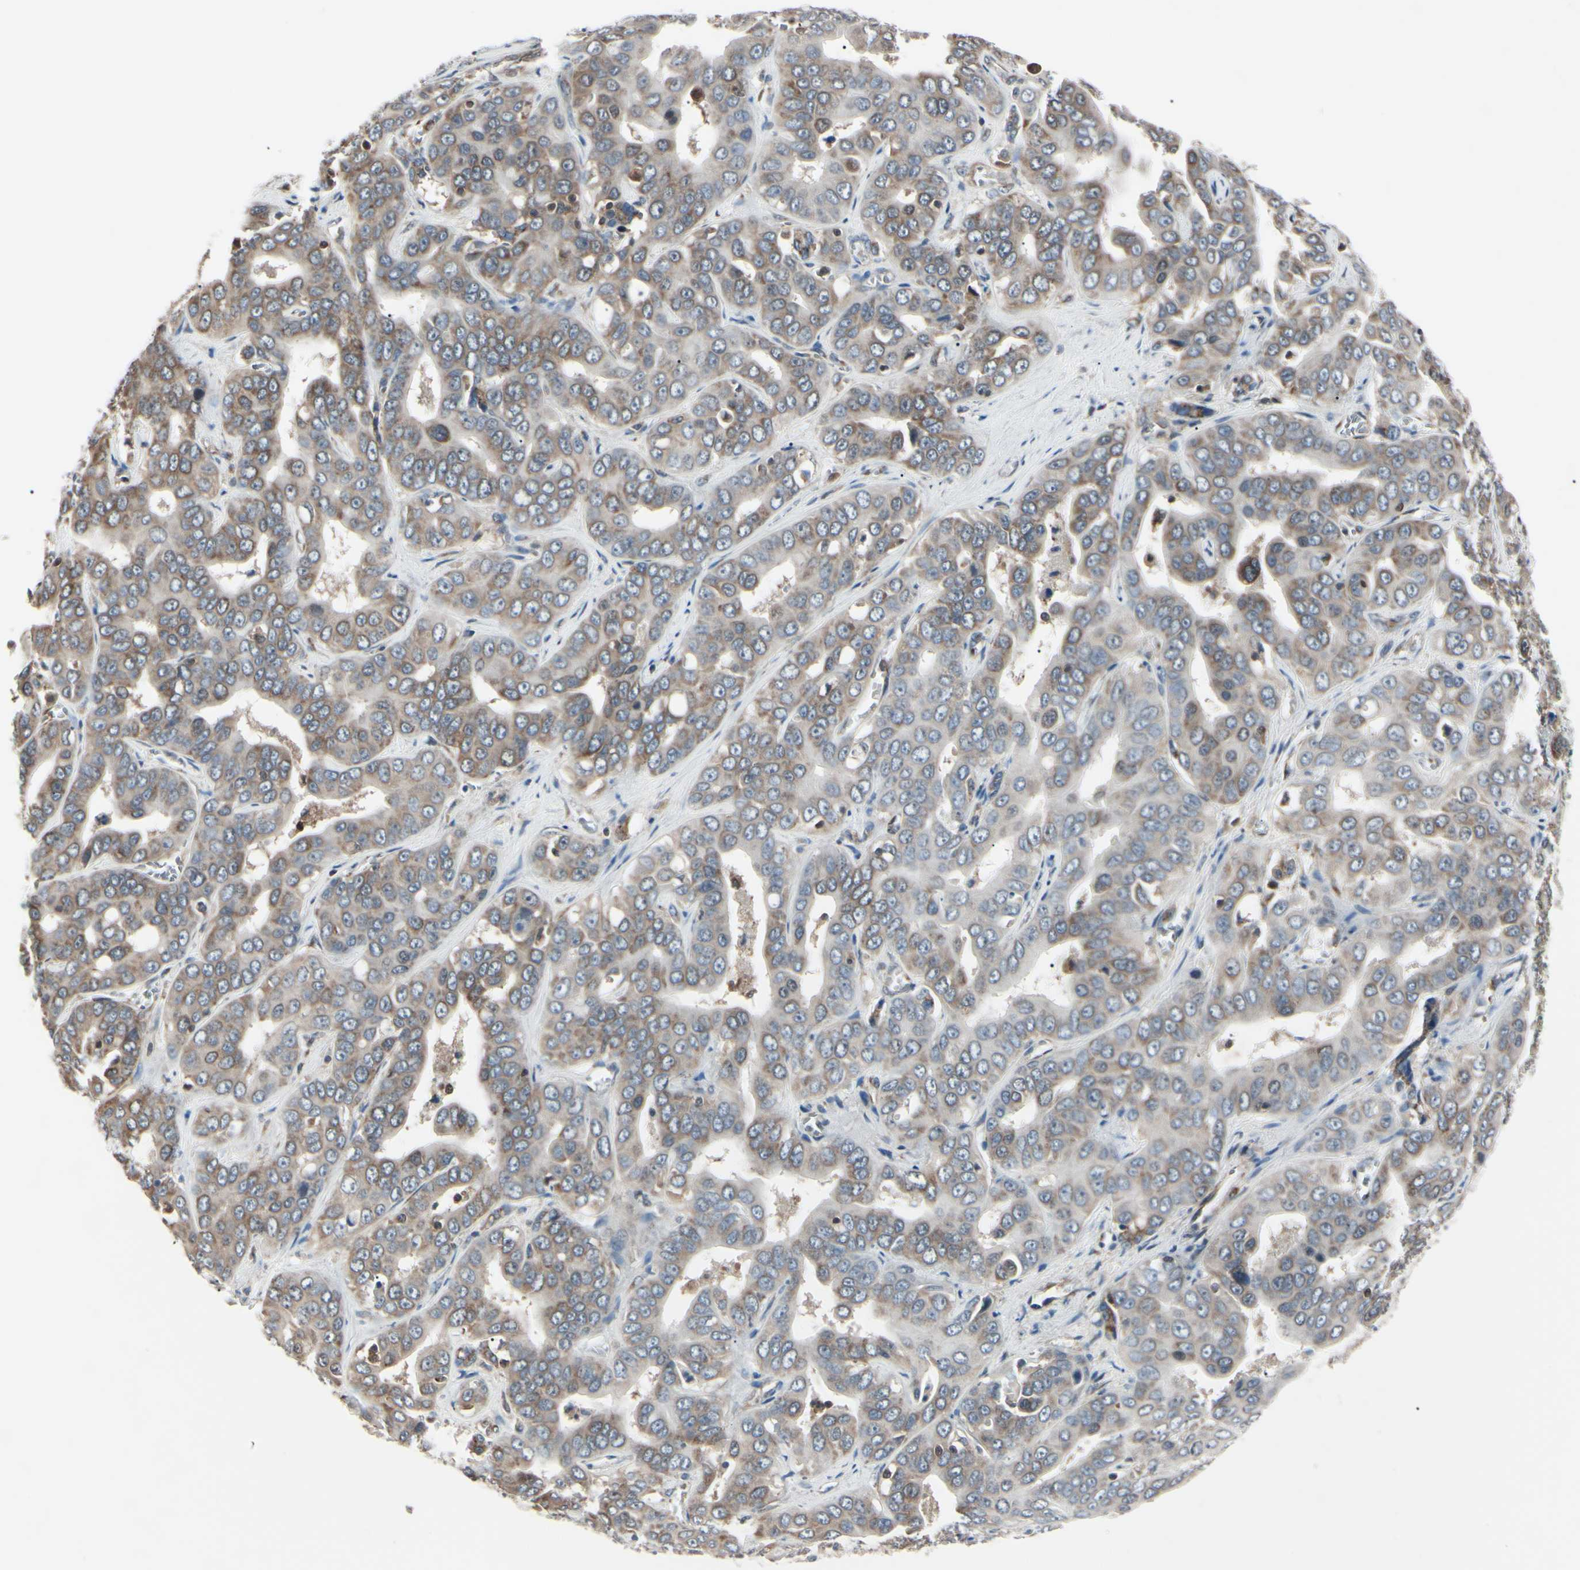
{"staining": {"intensity": "moderate", "quantity": "<25%", "location": "cytoplasmic/membranous"}, "tissue": "liver cancer", "cell_type": "Tumor cells", "image_type": "cancer", "snomed": [{"axis": "morphology", "description": "Cholangiocarcinoma"}, {"axis": "topography", "description": "Liver"}], "caption": "A photomicrograph of human cholangiocarcinoma (liver) stained for a protein demonstrates moderate cytoplasmic/membranous brown staining in tumor cells.", "gene": "MAPRE1", "patient": {"sex": "female", "age": 52}}